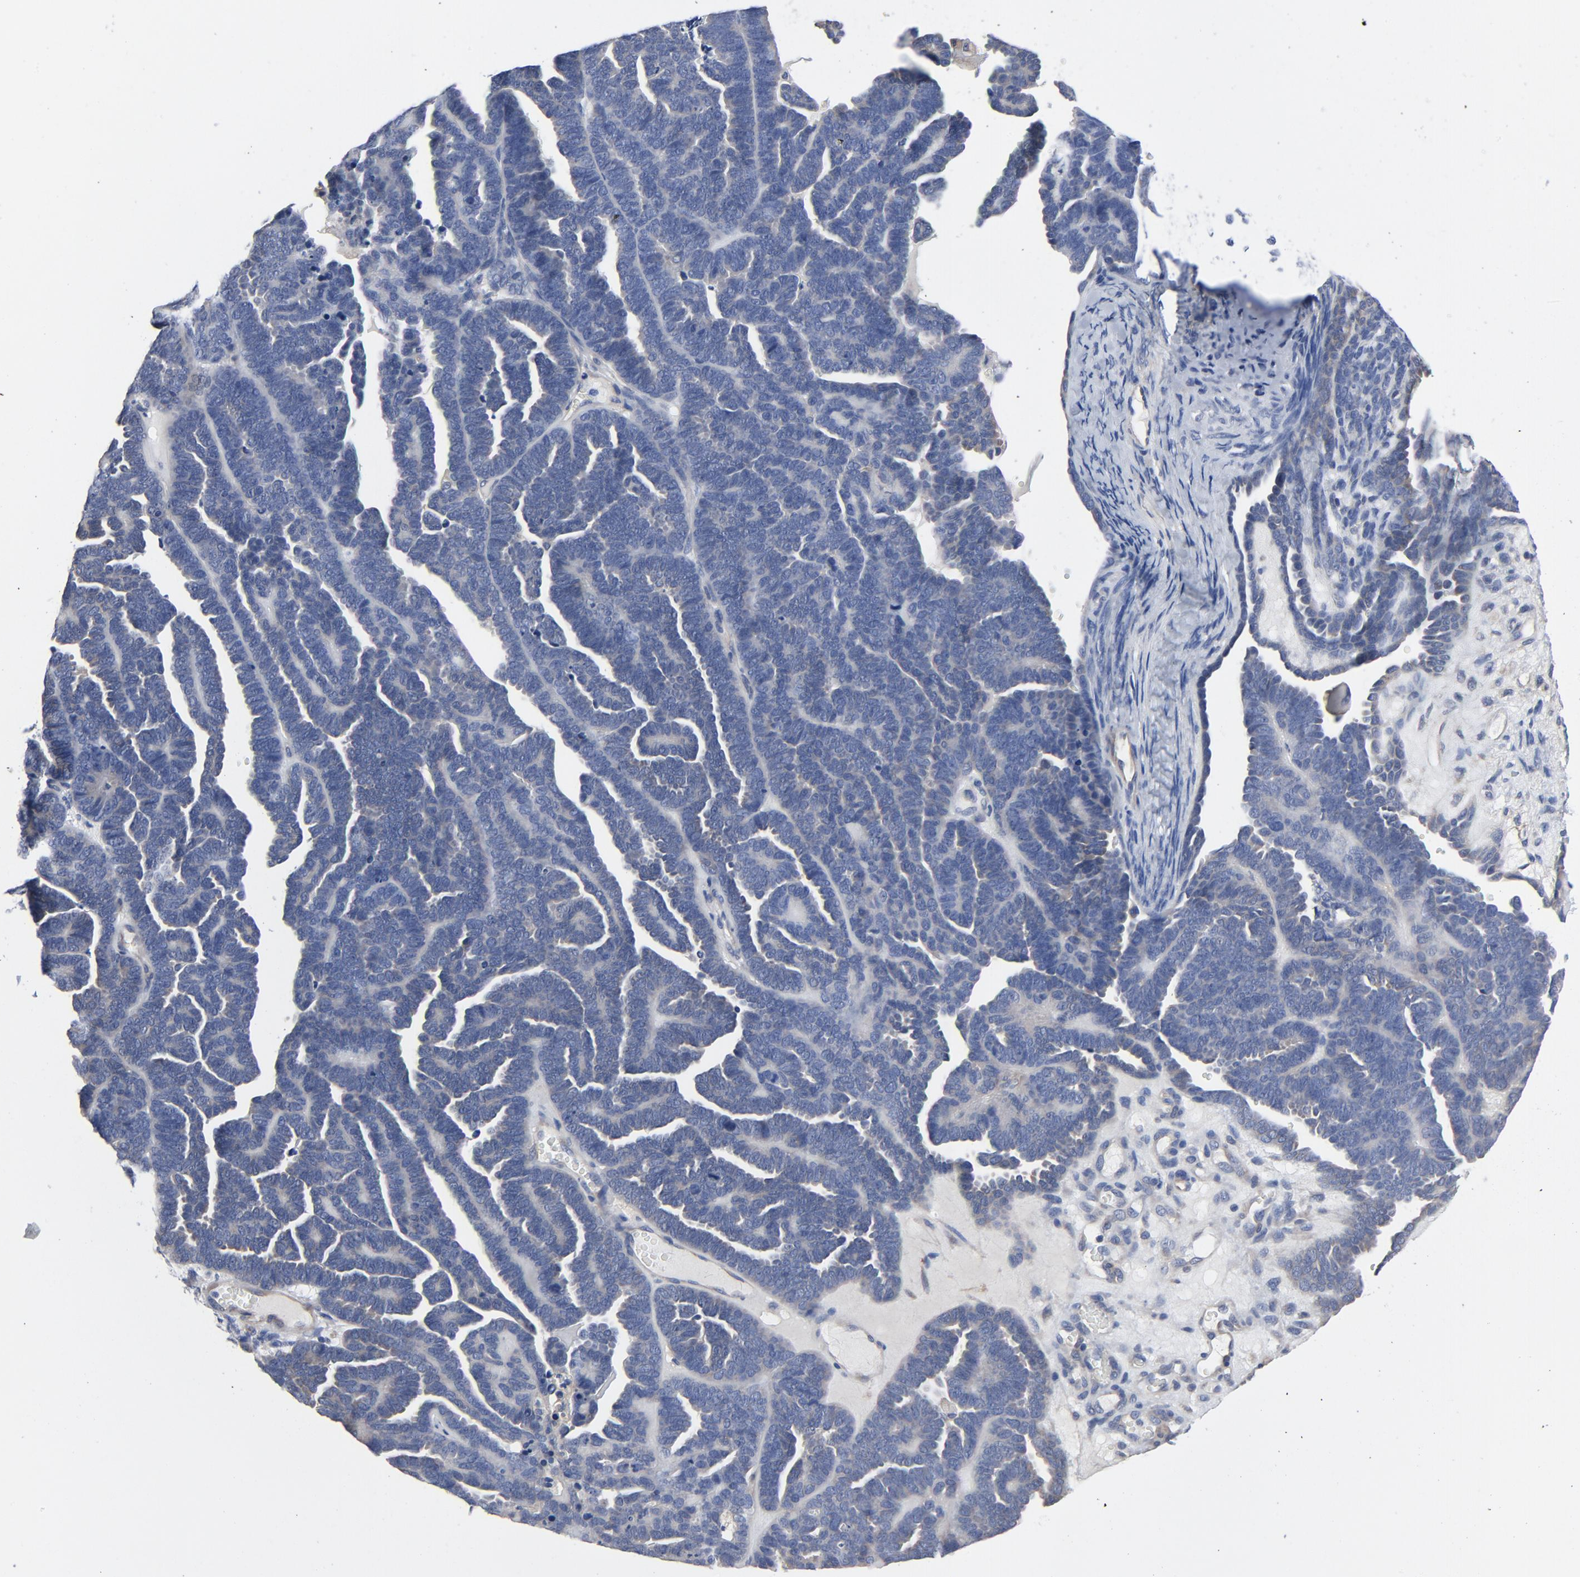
{"staining": {"intensity": "weak", "quantity": "<25%", "location": "cytoplasmic/membranous"}, "tissue": "endometrial cancer", "cell_type": "Tumor cells", "image_type": "cancer", "snomed": [{"axis": "morphology", "description": "Neoplasm, malignant, NOS"}, {"axis": "topography", "description": "Endometrium"}], "caption": "A photomicrograph of endometrial malignant neoplasm stained for a protein demonstrates no brown staining in tumor cells.", "gene": "DYNLT3", "patient": {"sex": "female", "age": 74}}